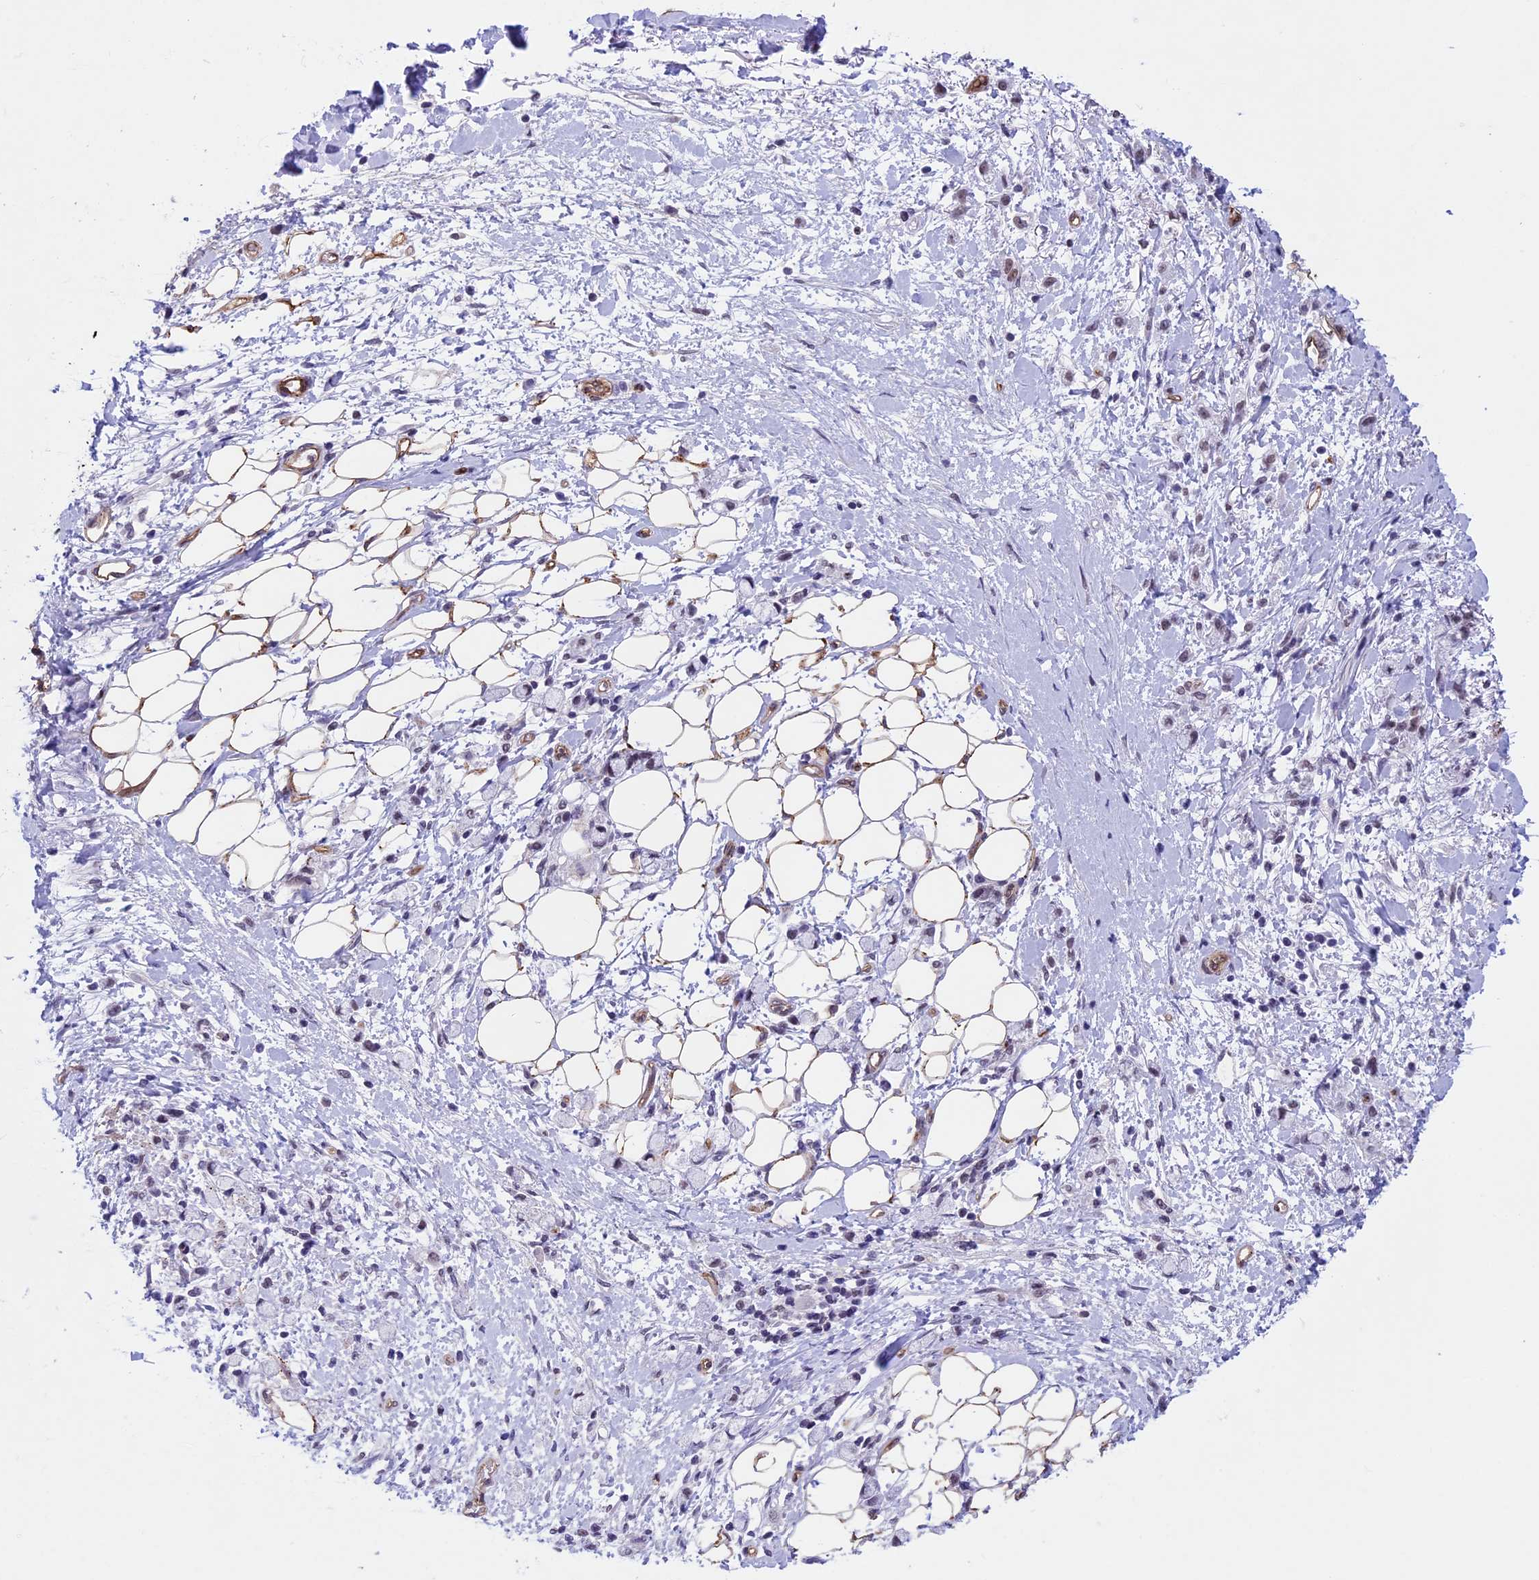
{"staining": {"intensity": "weak", "quantity": "25%-75%", "location": "nuclear"}, "tissue": "stomach cancer", "cell_type": "Tumor cells", "image_type": "cancer", "snomed": [{"axis": "morphology", "description": "Adenocarcinoma, NOS"}, {"axis": "topography", "description": "Stomach"}], "caption": "Protein staining displays weak nuclear positivity in about 25%-75% of tumor cells in stomach cancer (adenocarcinoma). Immunohistochemistry (ihc) stains the protein in brown and the nuclei are stained blue.", "gene": "NIPBL", "patient": {"sex": "female", "age": 60}}